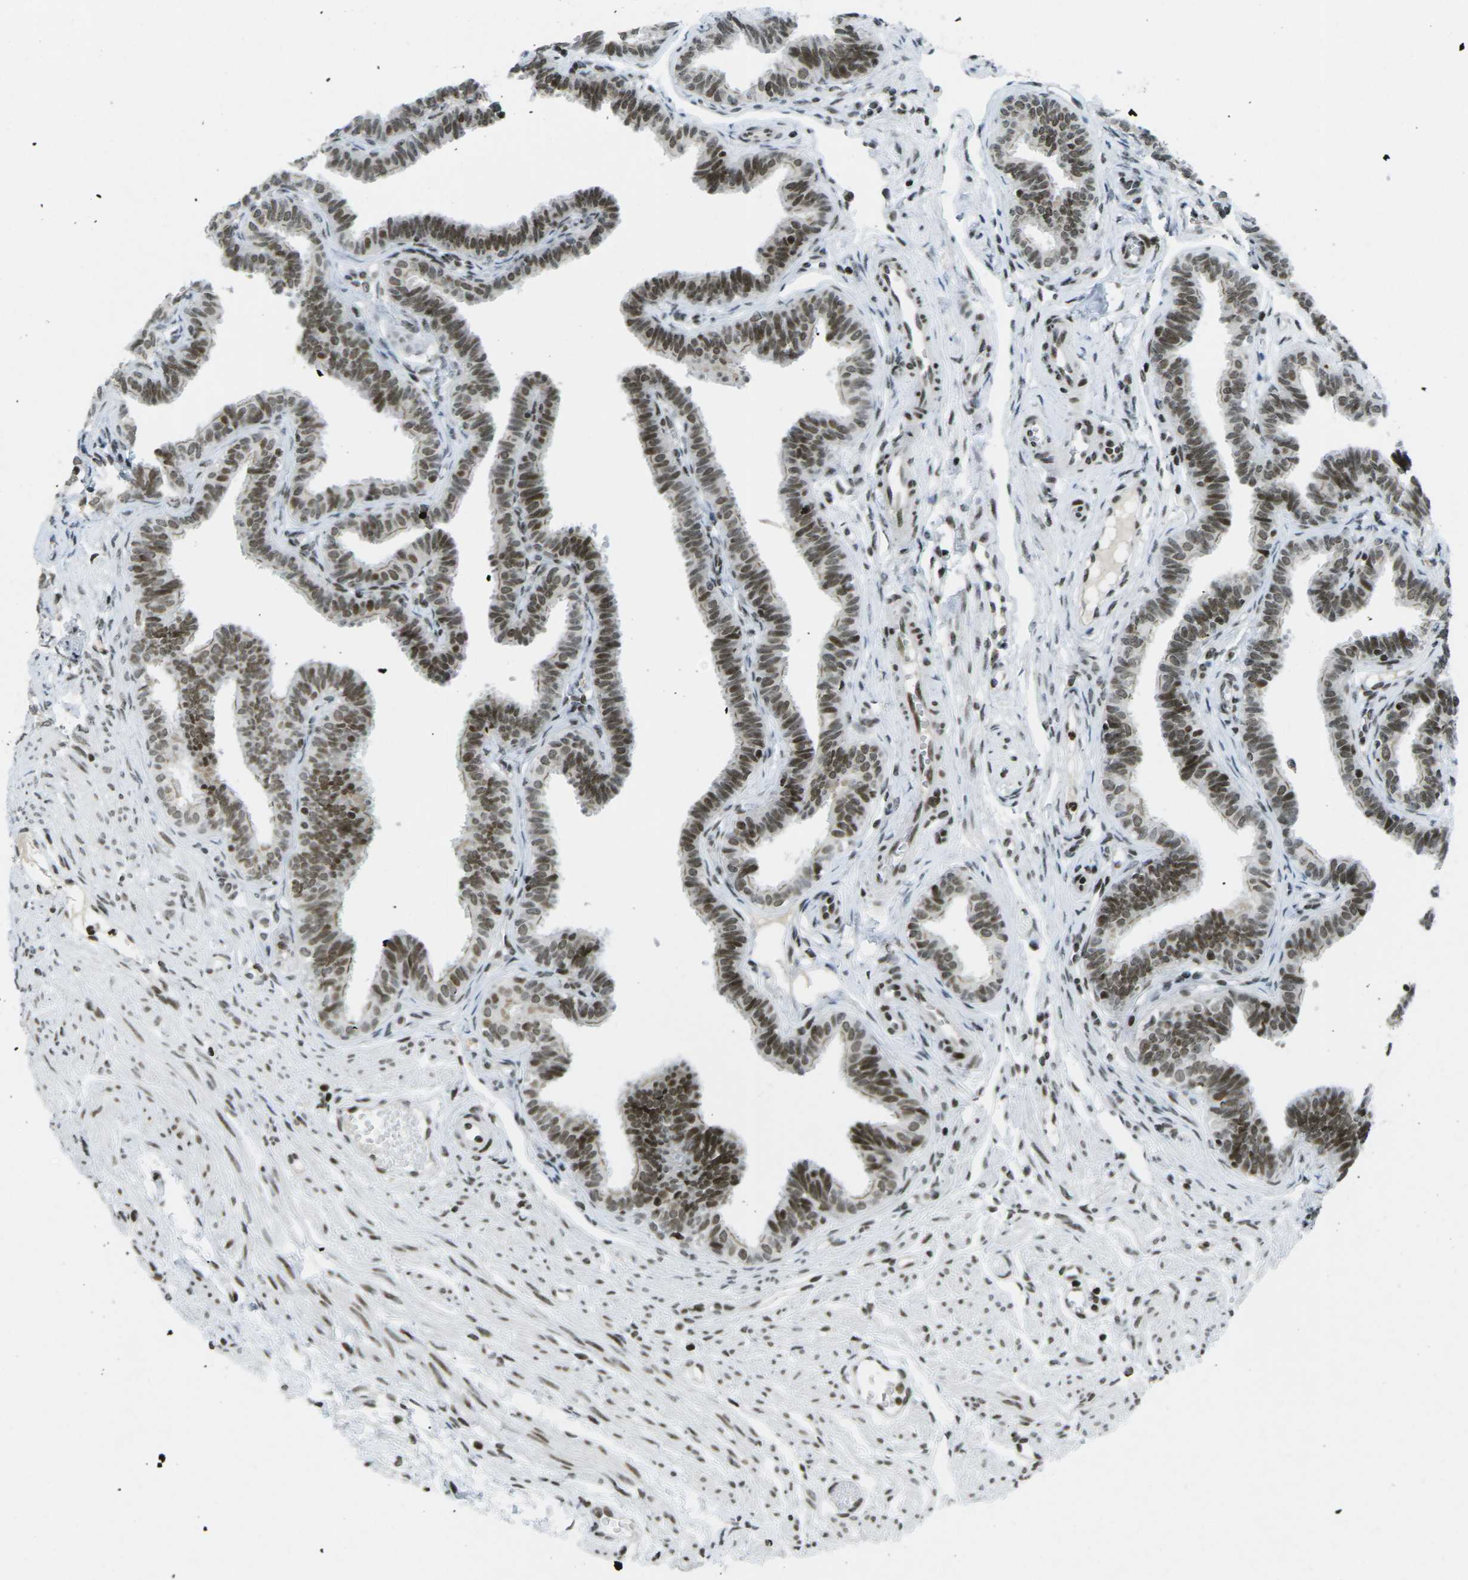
{"staining": {"intensity": "strong", "quantity": ">75%", "location": "nuclear"}, "tissue": "fallopian tube", "cell_type": "Glandular cells", "image_type": "normal", "snomed": [{"axis": "morphology", "description": "Normal tissue, NOS"}, {"axis": "topography", "description": "Fallopian tube"}, {"axis": "topography", "description": "Ovary"}], "caption": "DAB immunohistochemical staining of benign fallopian tube demonstrates strong nuclear protein staining in approximately >75% of glandular cells.", "gene": "EME1", "patient": {"sex": "female", "age": 23}}